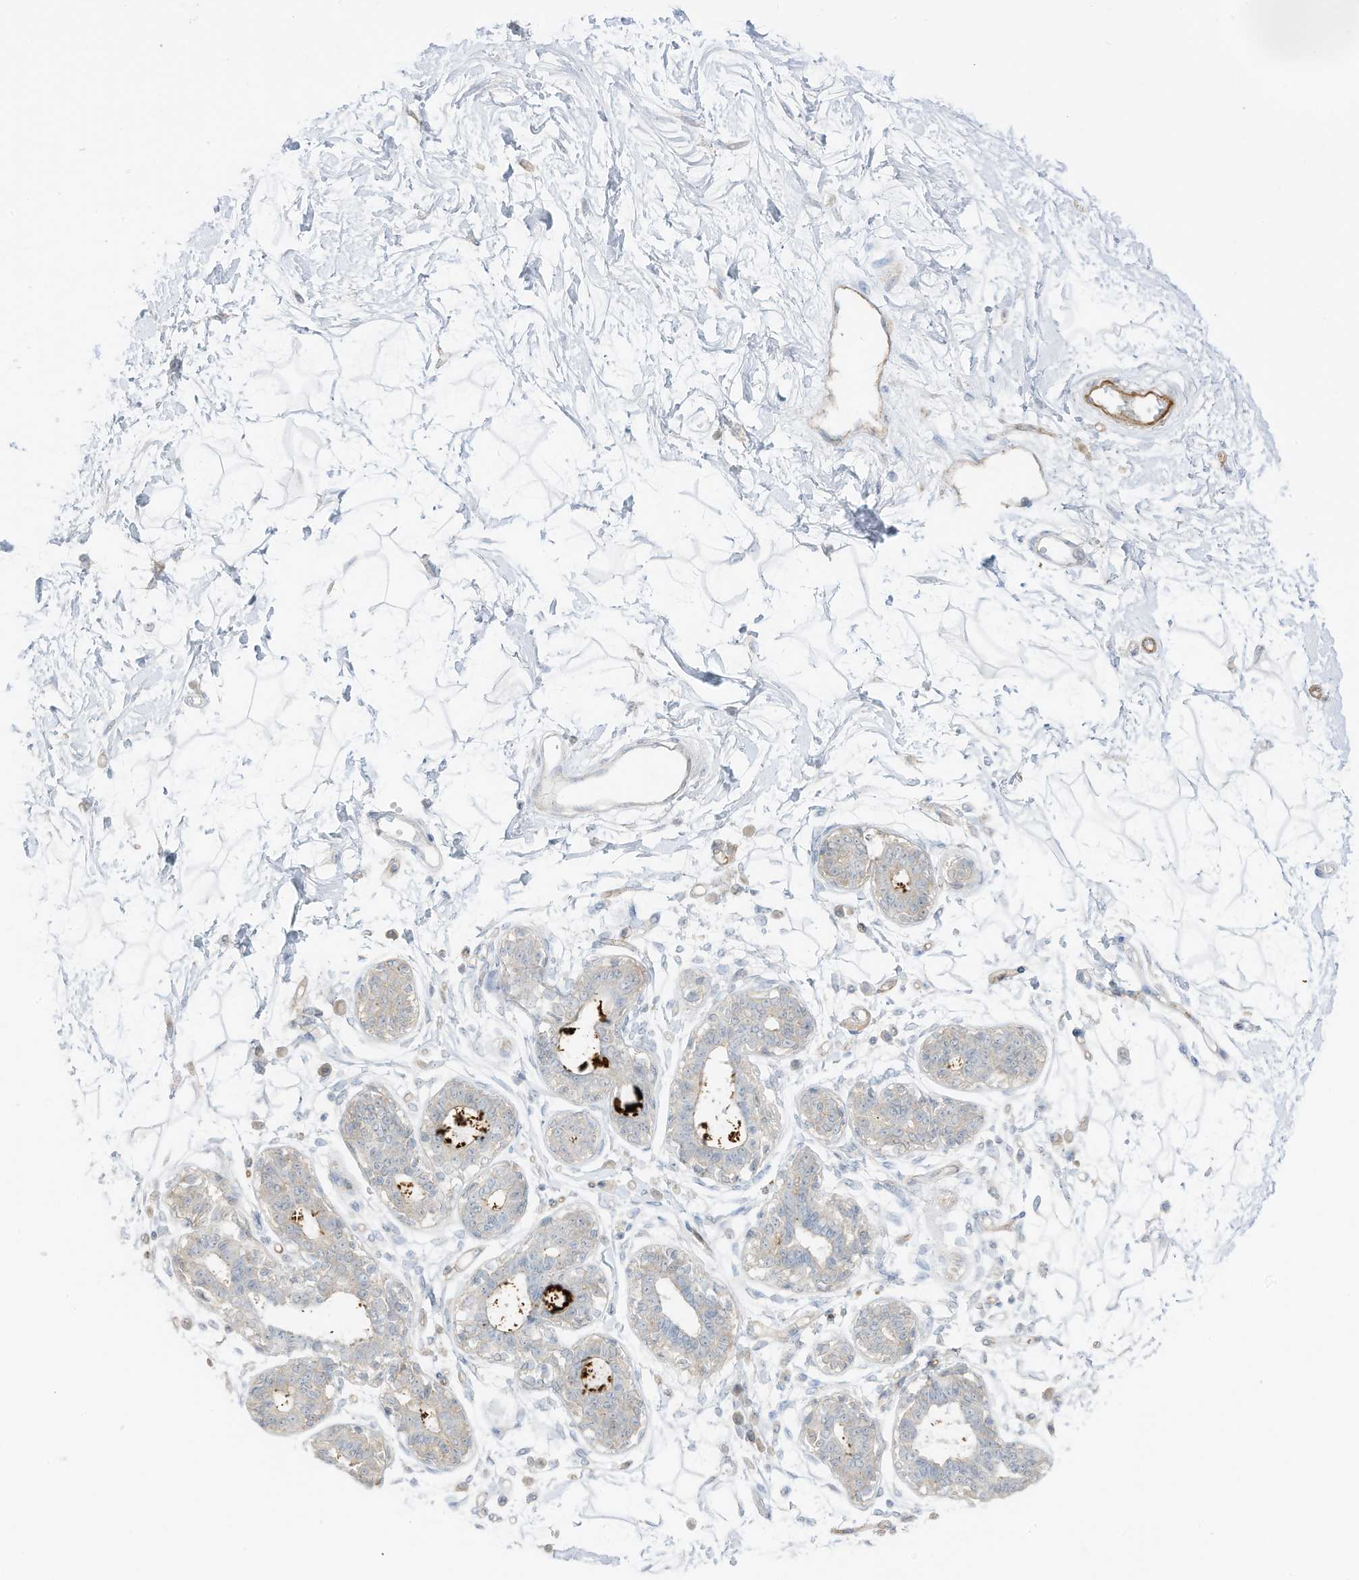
{"staining": {"intensity": "negative", "quantity": "none", "location": "none"}, "tissue": "breast", "cell_type": "Adipocytes", "image_type": "normal", "snomed": [{"axis": "morphology", "description": "Normal tissue, NOS"}, {"axis": "topography", "description": "Breast"}], "caption": "Protein analysis of normal breast demonstrates no significant positivity in adipocytes. Nuclei are stained in blue.", "gene": "C11orf87", "patient": {"sex": "female", "age": 45}}